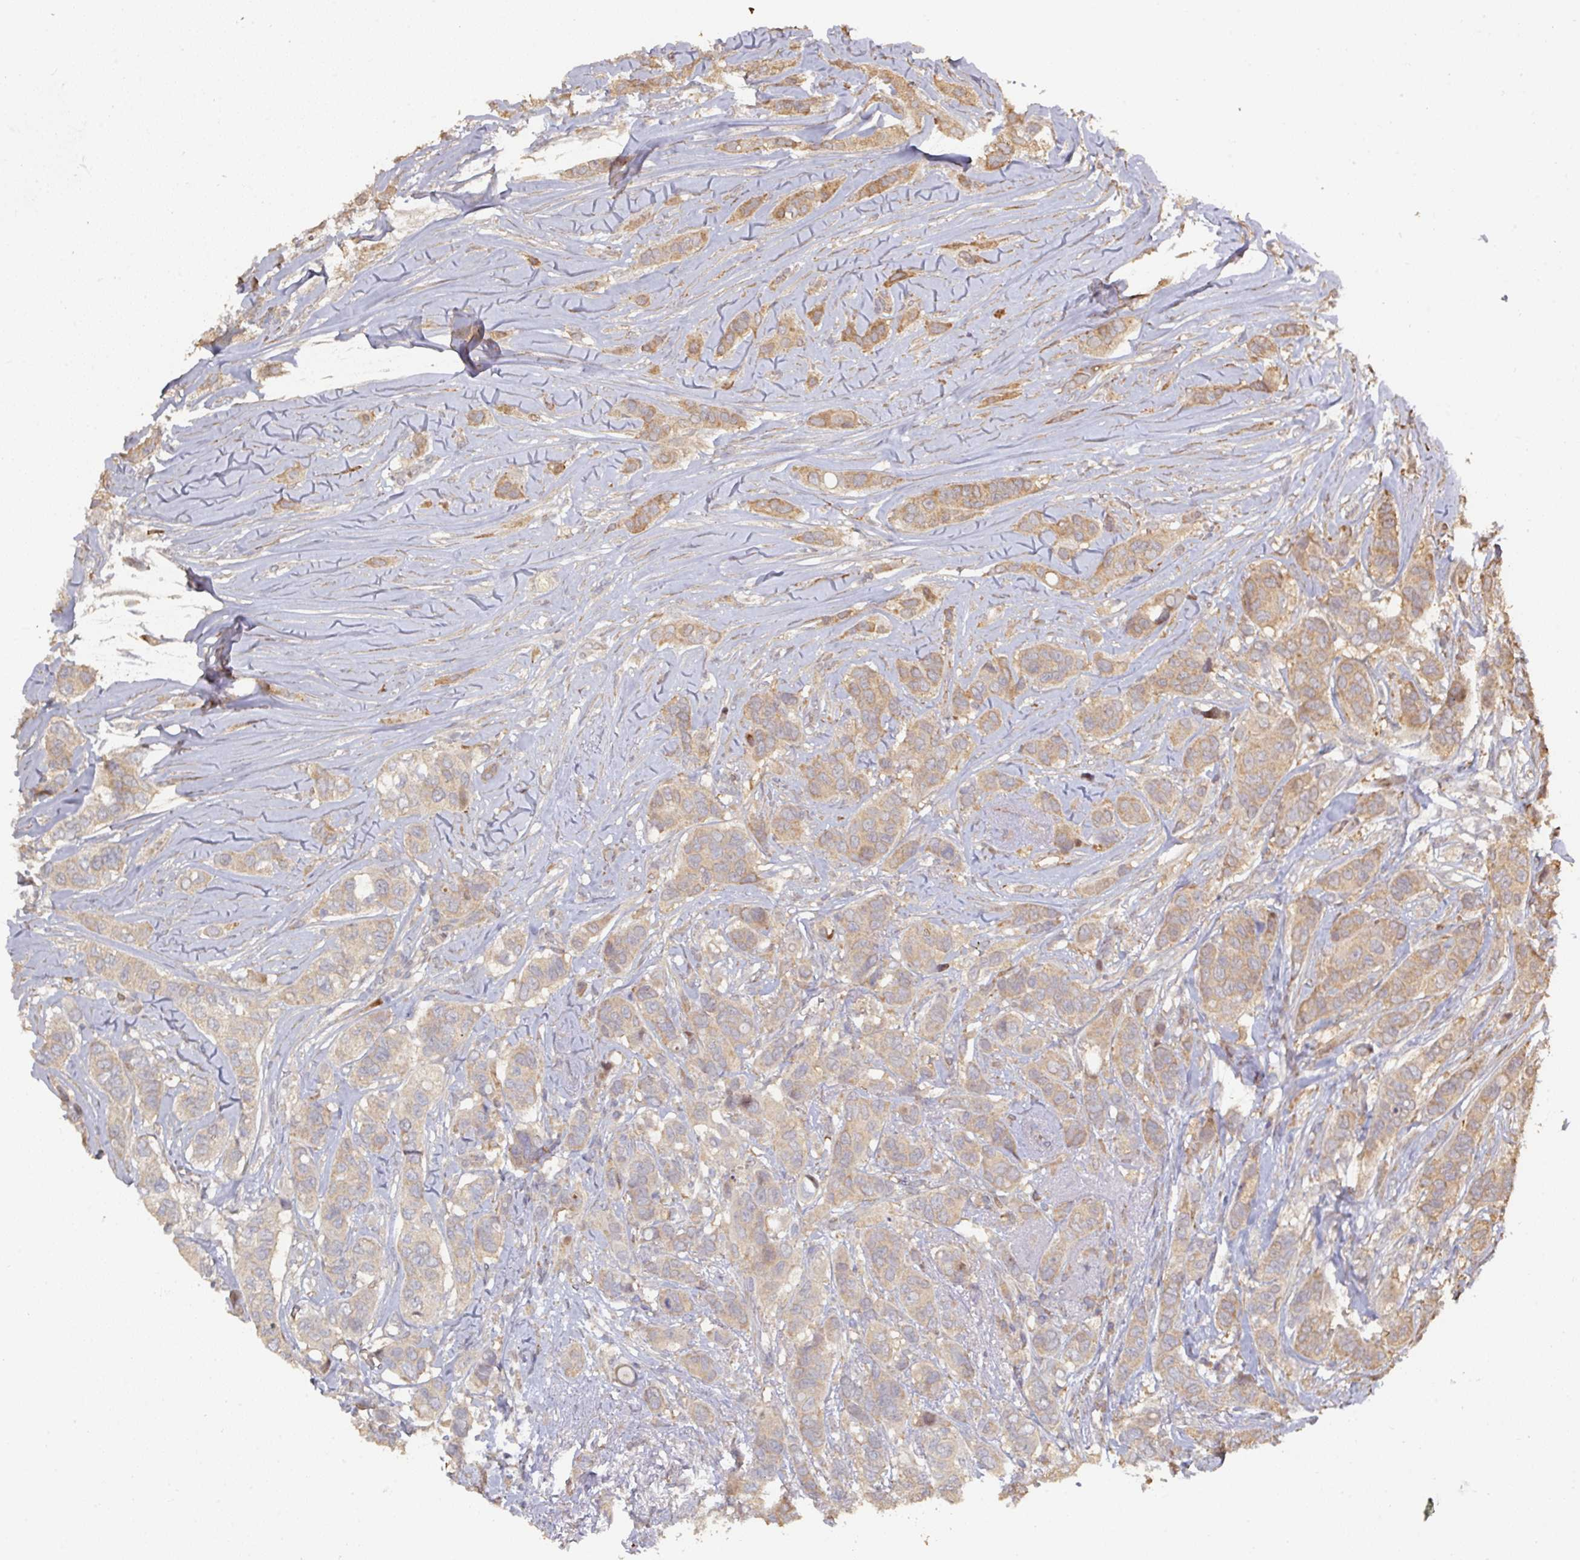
{"staining": {"intensity": "moderate", "quantity": "25%-75%", "location": "cytoplasmic/membranous"}, "tissue": "breast cancer", "cell_type": "Tumor cells", "image_type": "cancer", "snomed": [{"axis": "morphology", "description": "Lobular carcinoma"}, {"axis": "topography", "description": "Breast"}], "caption": "Immunohistochemical staining of human breast cancer (lobular carcinoma) shows medium levels of moderate cytoplasmic/membranous staining in approximately 25%-75% of tumor cells.", "gene": "CA7", "patient": {"sex": "female", "age": 51}}